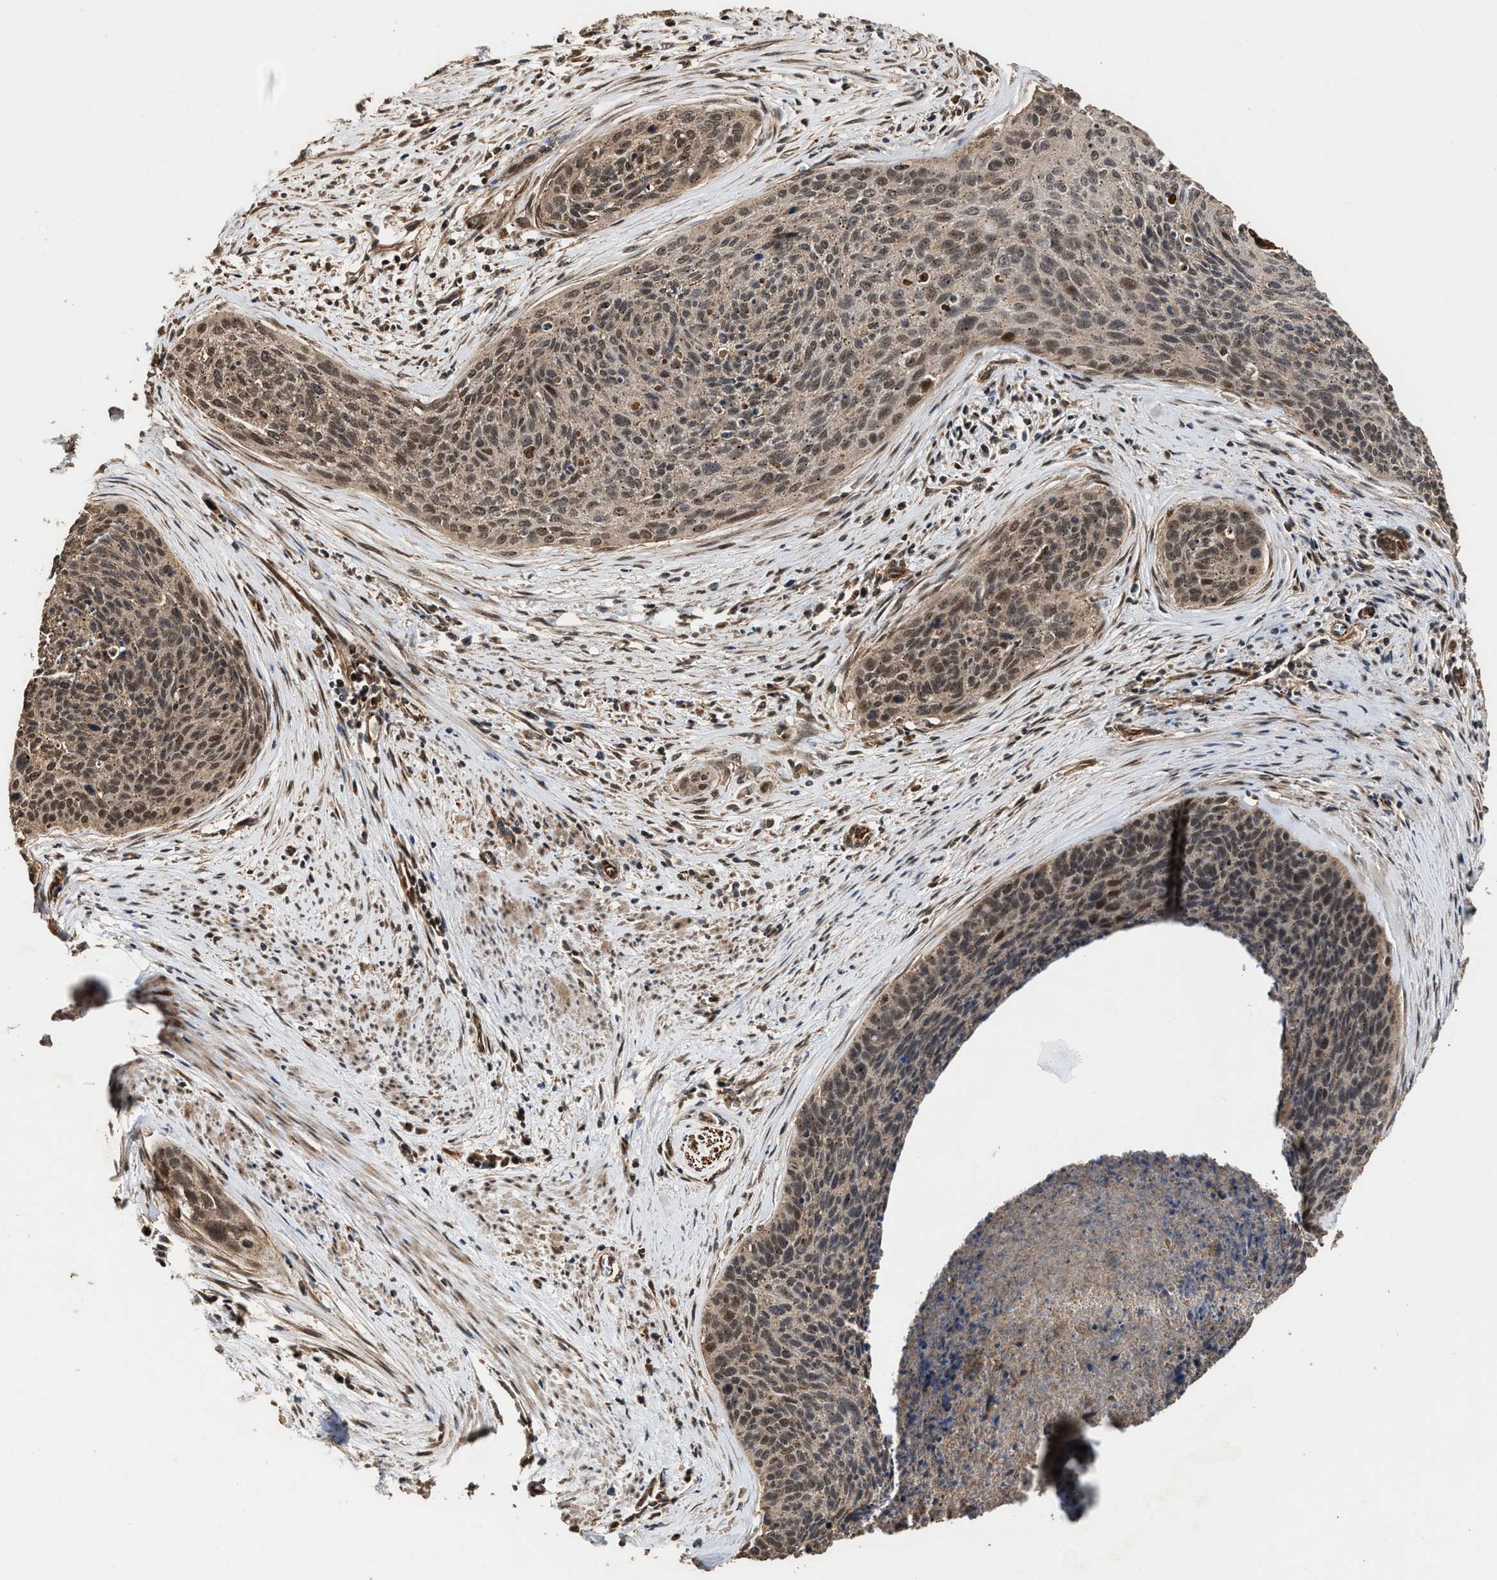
{"staining": {"intensity": "moderate", "quantity": ">75%", "location": "cytoplasmic/membranous,nuclear"}, "tissue": "cervical cancer", "cell_type": "Tumor cells", "image_type": "cancer", "snomed": [{"axis": "morphology", "description": "Squamous cell carcinoma, NOS"}, {"axis": "topography", "description": "Cervix"}], "caption": "Protein analysis of squamous cell carcinoma (cervical) tissue exhibits moderate cytoplasmic/membranous and nuclear positivity in about >75% of tumor cells. The staining was performed using DAB, with brown indicating positive protein expression. Nuclei are stained blue with hematoxylin.", "gene": "ZNHIT6", "patient": {"sex": "female", "age": 55}}